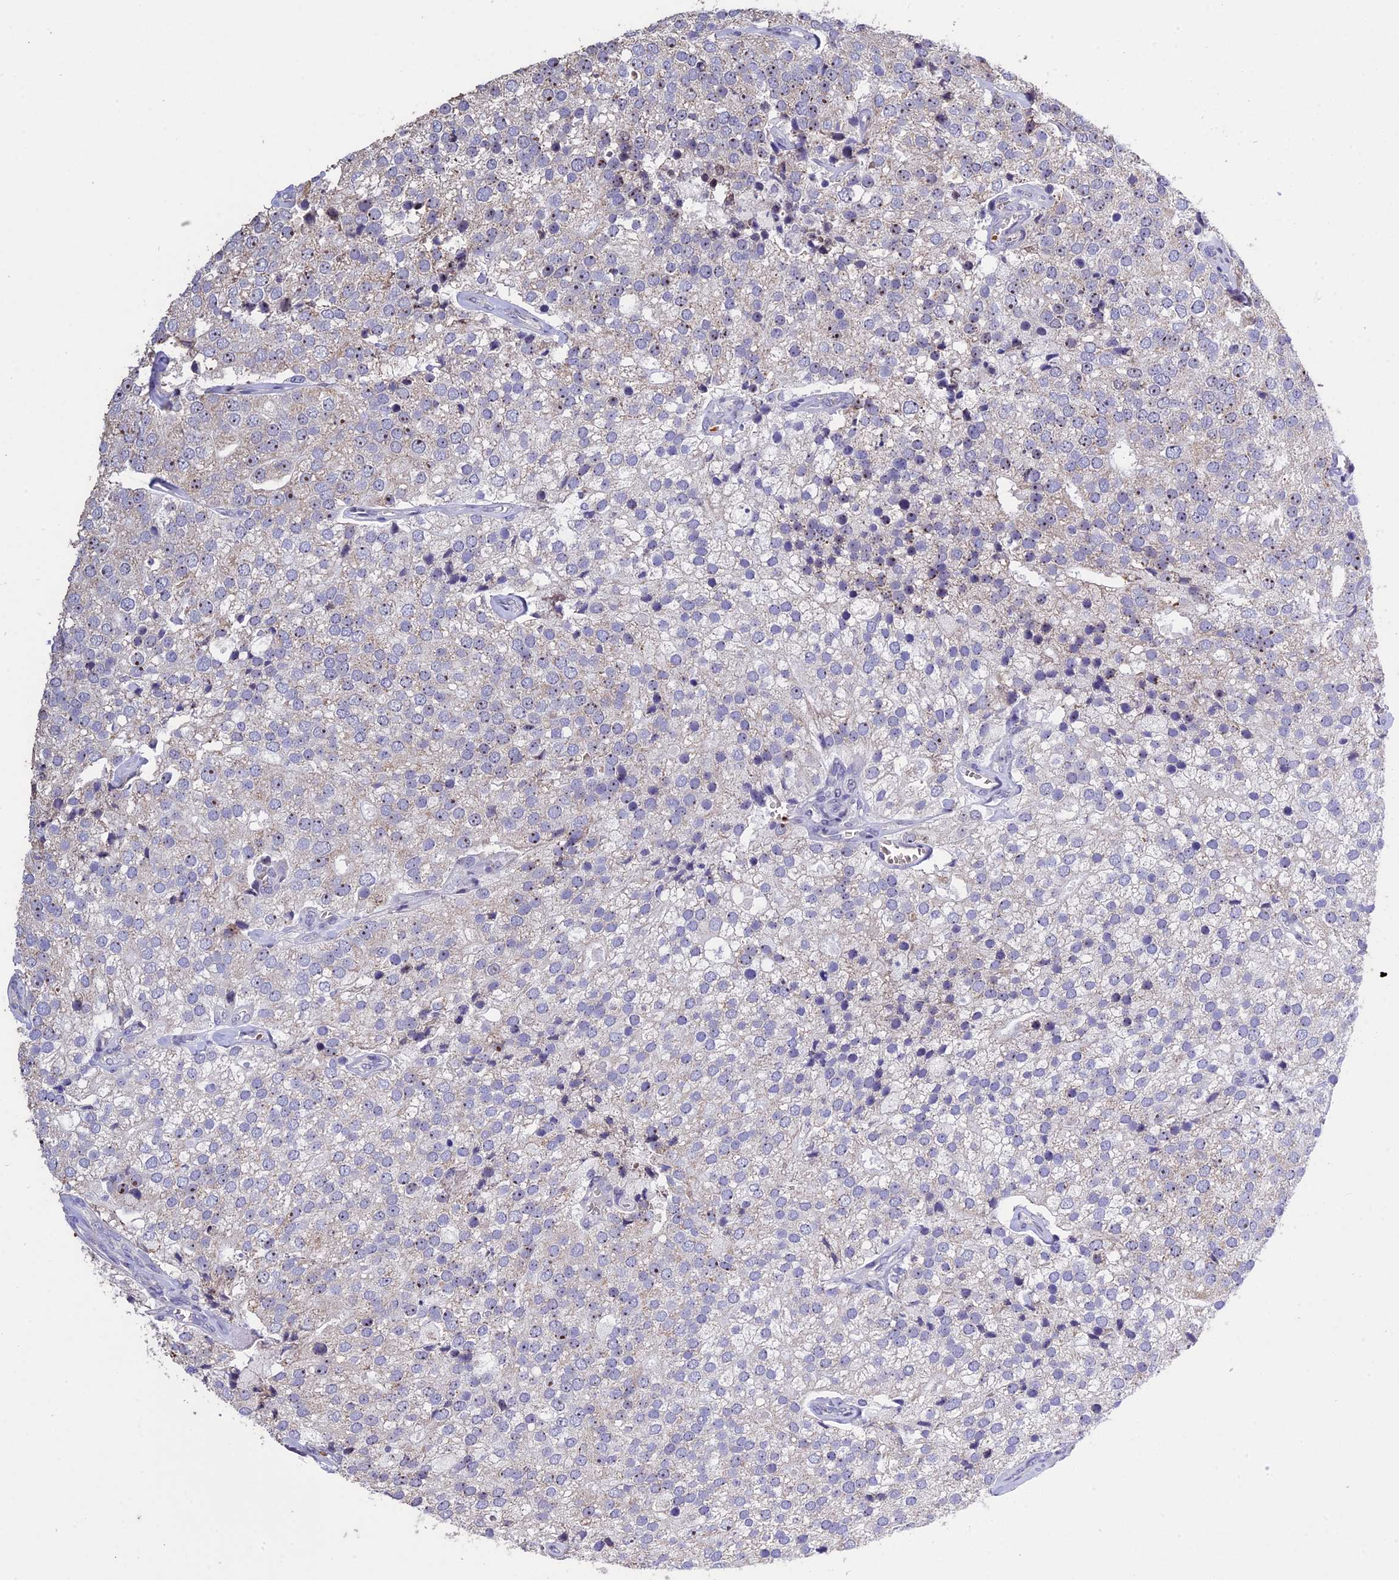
{"staining": {"intensity": "weak", "quantity": "25%-75%", "location": "nuclear"}, "tissue": "prostate cancer", "cell_type": "Tumor cells", "image_type": "cancer", "snomed": [{"axis": "morphology", "description": "Adenocarcinoma, High grade"}, {"axis": "topography", "description": "Prostate"}], "caption": "Weak nuclear protein positivity is seen in about 25%-75% of tumor cells in prostate high-grade adenocarcinoma.", "gene": "KNOP1", "patient": {"sex": "male", "age": 49}}